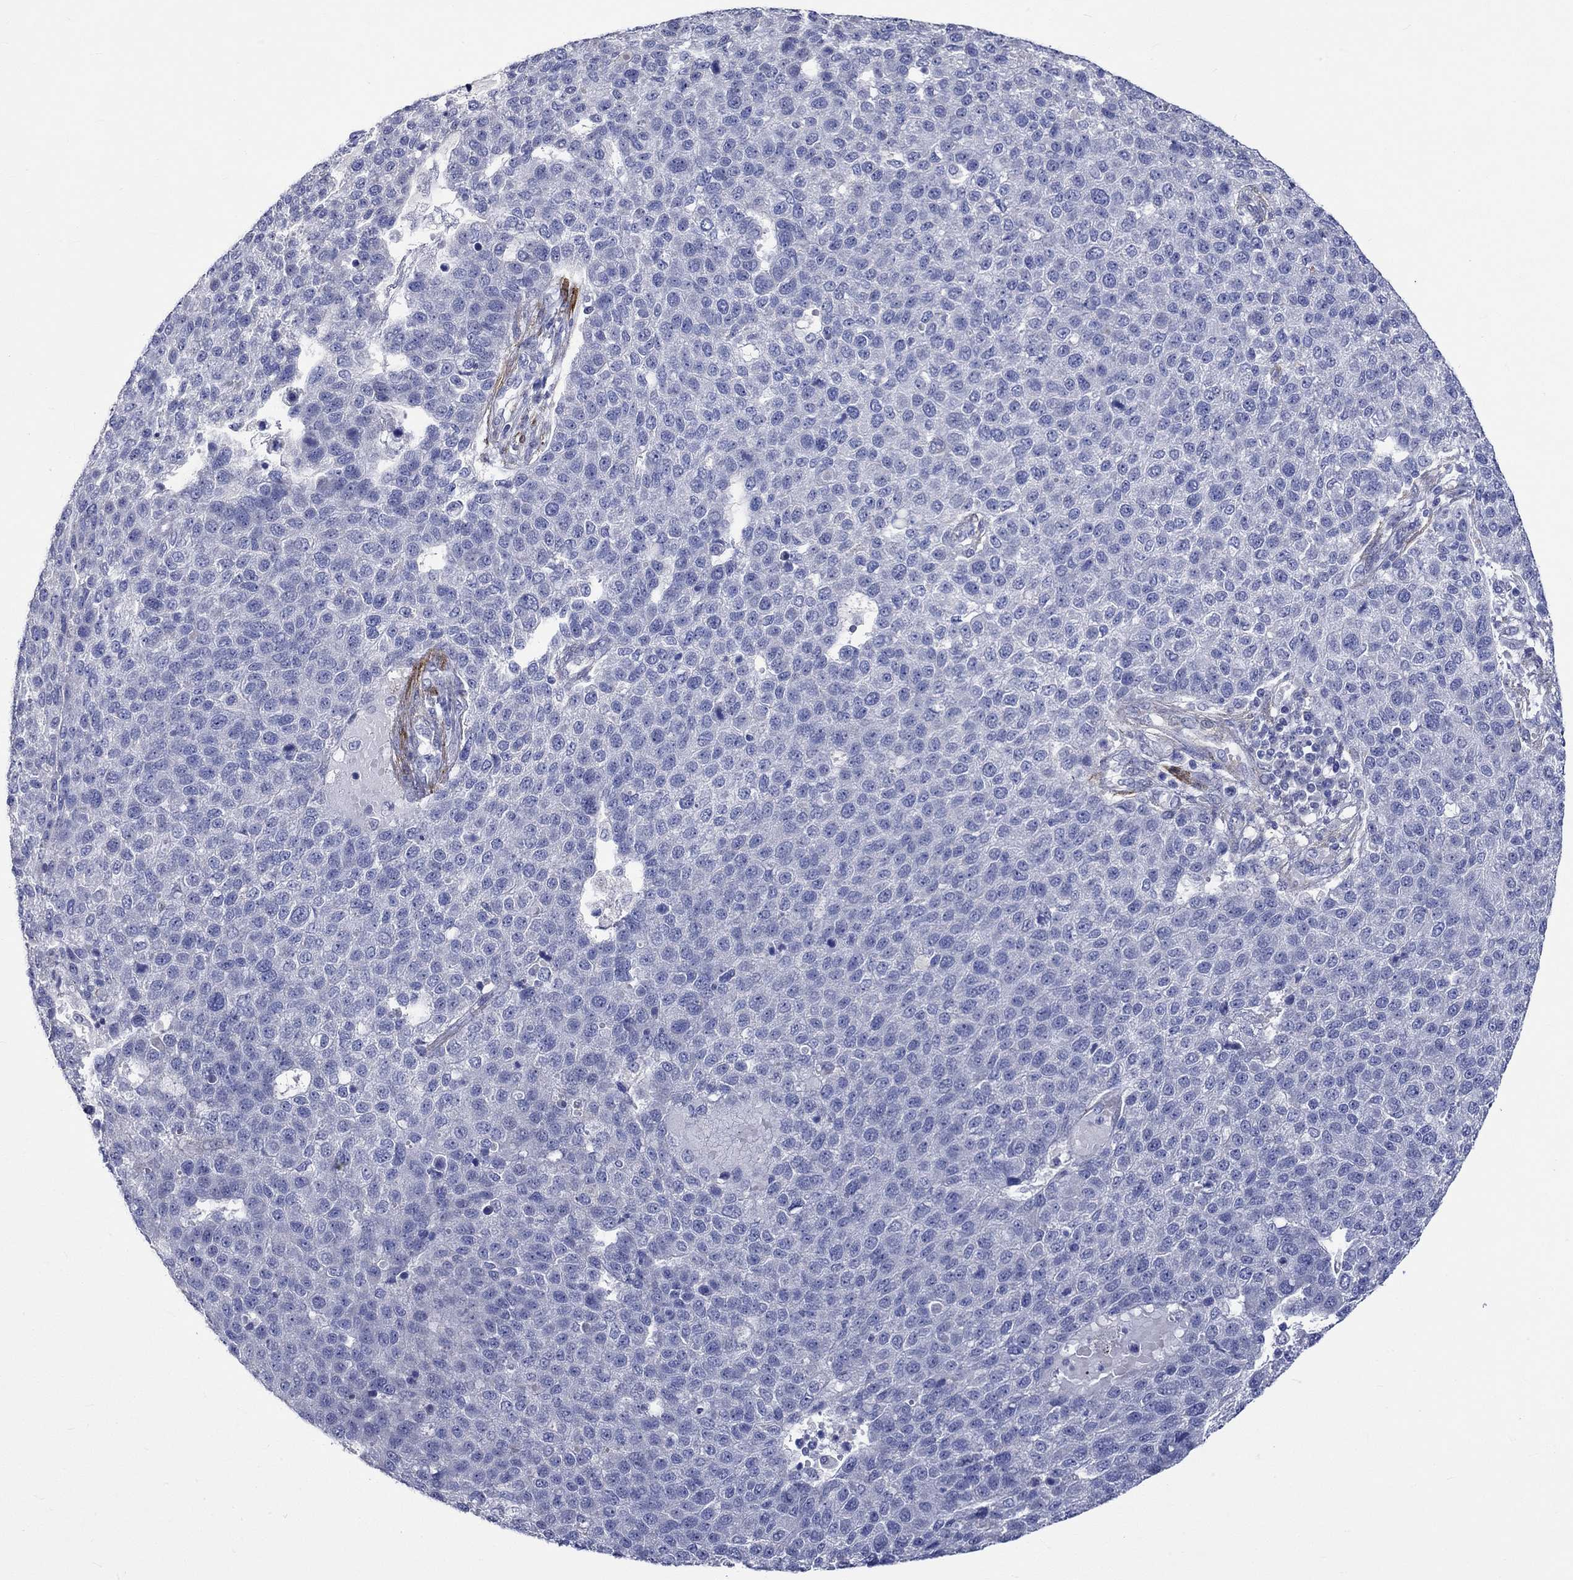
{"staining": {"intensity": "negative", "quantity": "none", "location": "none"}, "tissue": "pancreatic cancer", "cell_type": "Tumor cells", "image_type": "cancer", "snomed": [{"axis": "morphology", "description": "Adenocarcinoma, NOS"}, {"axis": "topography", "description": "Pancreas"}], "caption": "A high-resolution image shows IHC staining of pancreatic cancer, which demonstrates no significant staining in tumor cells.", "gene": "CRYAB", "patient": {"sex": "female", "age": 61}}